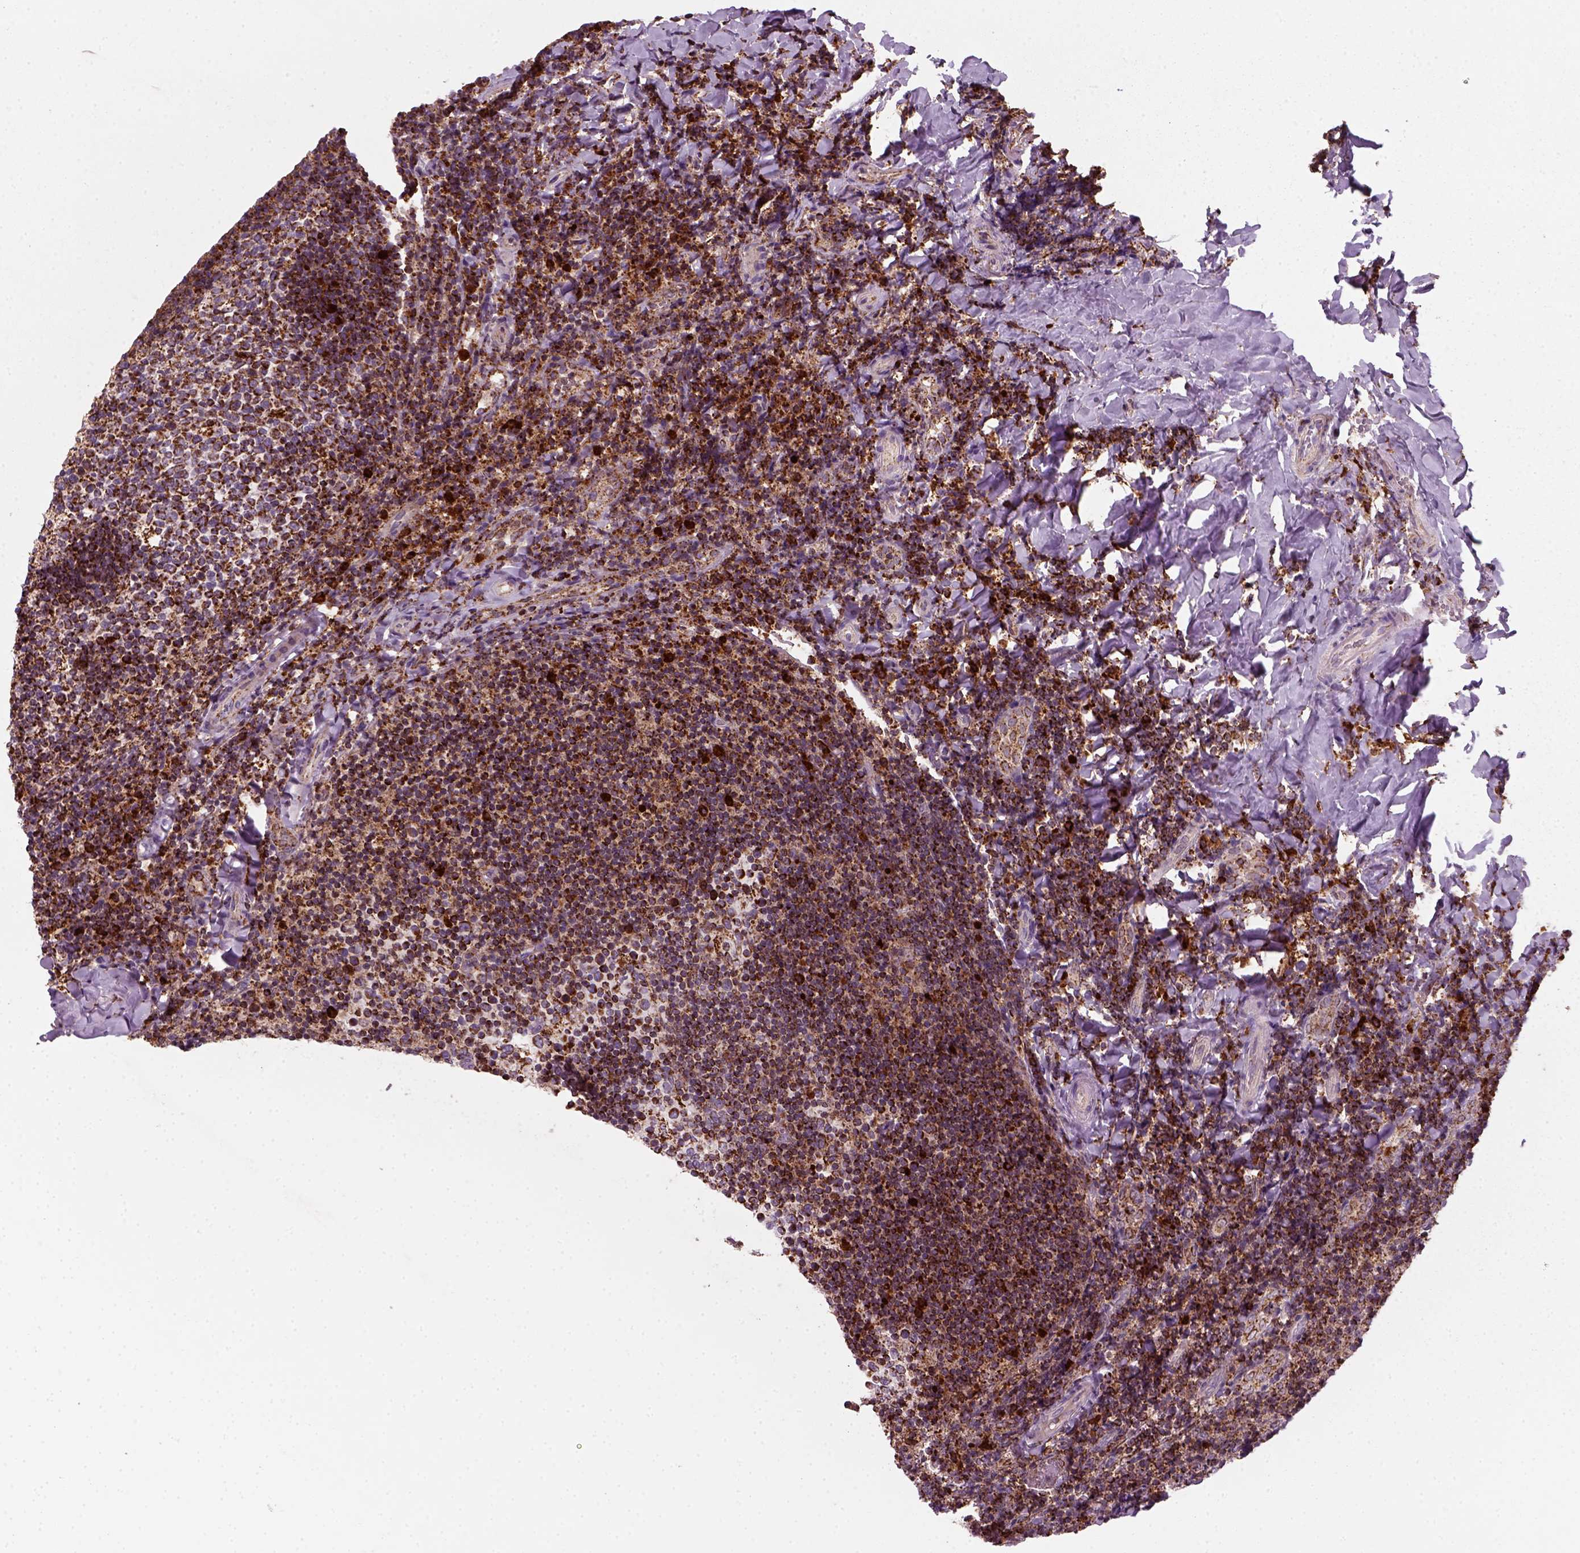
{"staining": {"intensity": "strong", "quantity": ">75%", "location": "cytoplasmic/membranous"}, "tissue": "tonsil", "cell_type": "Germinal center cells", "image_type": "normal", "snomed": [{"axis": "morphology", "description": "Normal tissue, NOS"}, {"axis": "topography", "description": "Tonsil"}], "caption": "The micrograph reveals immunohistochemical staining of unremarkable tonsil. There is strong cytoplasmic/membranous expression is seen in approximately >75% of germinal center cells.", "gene": "NUDT16L1", "patient": {"sex": "female", "age": 10}}